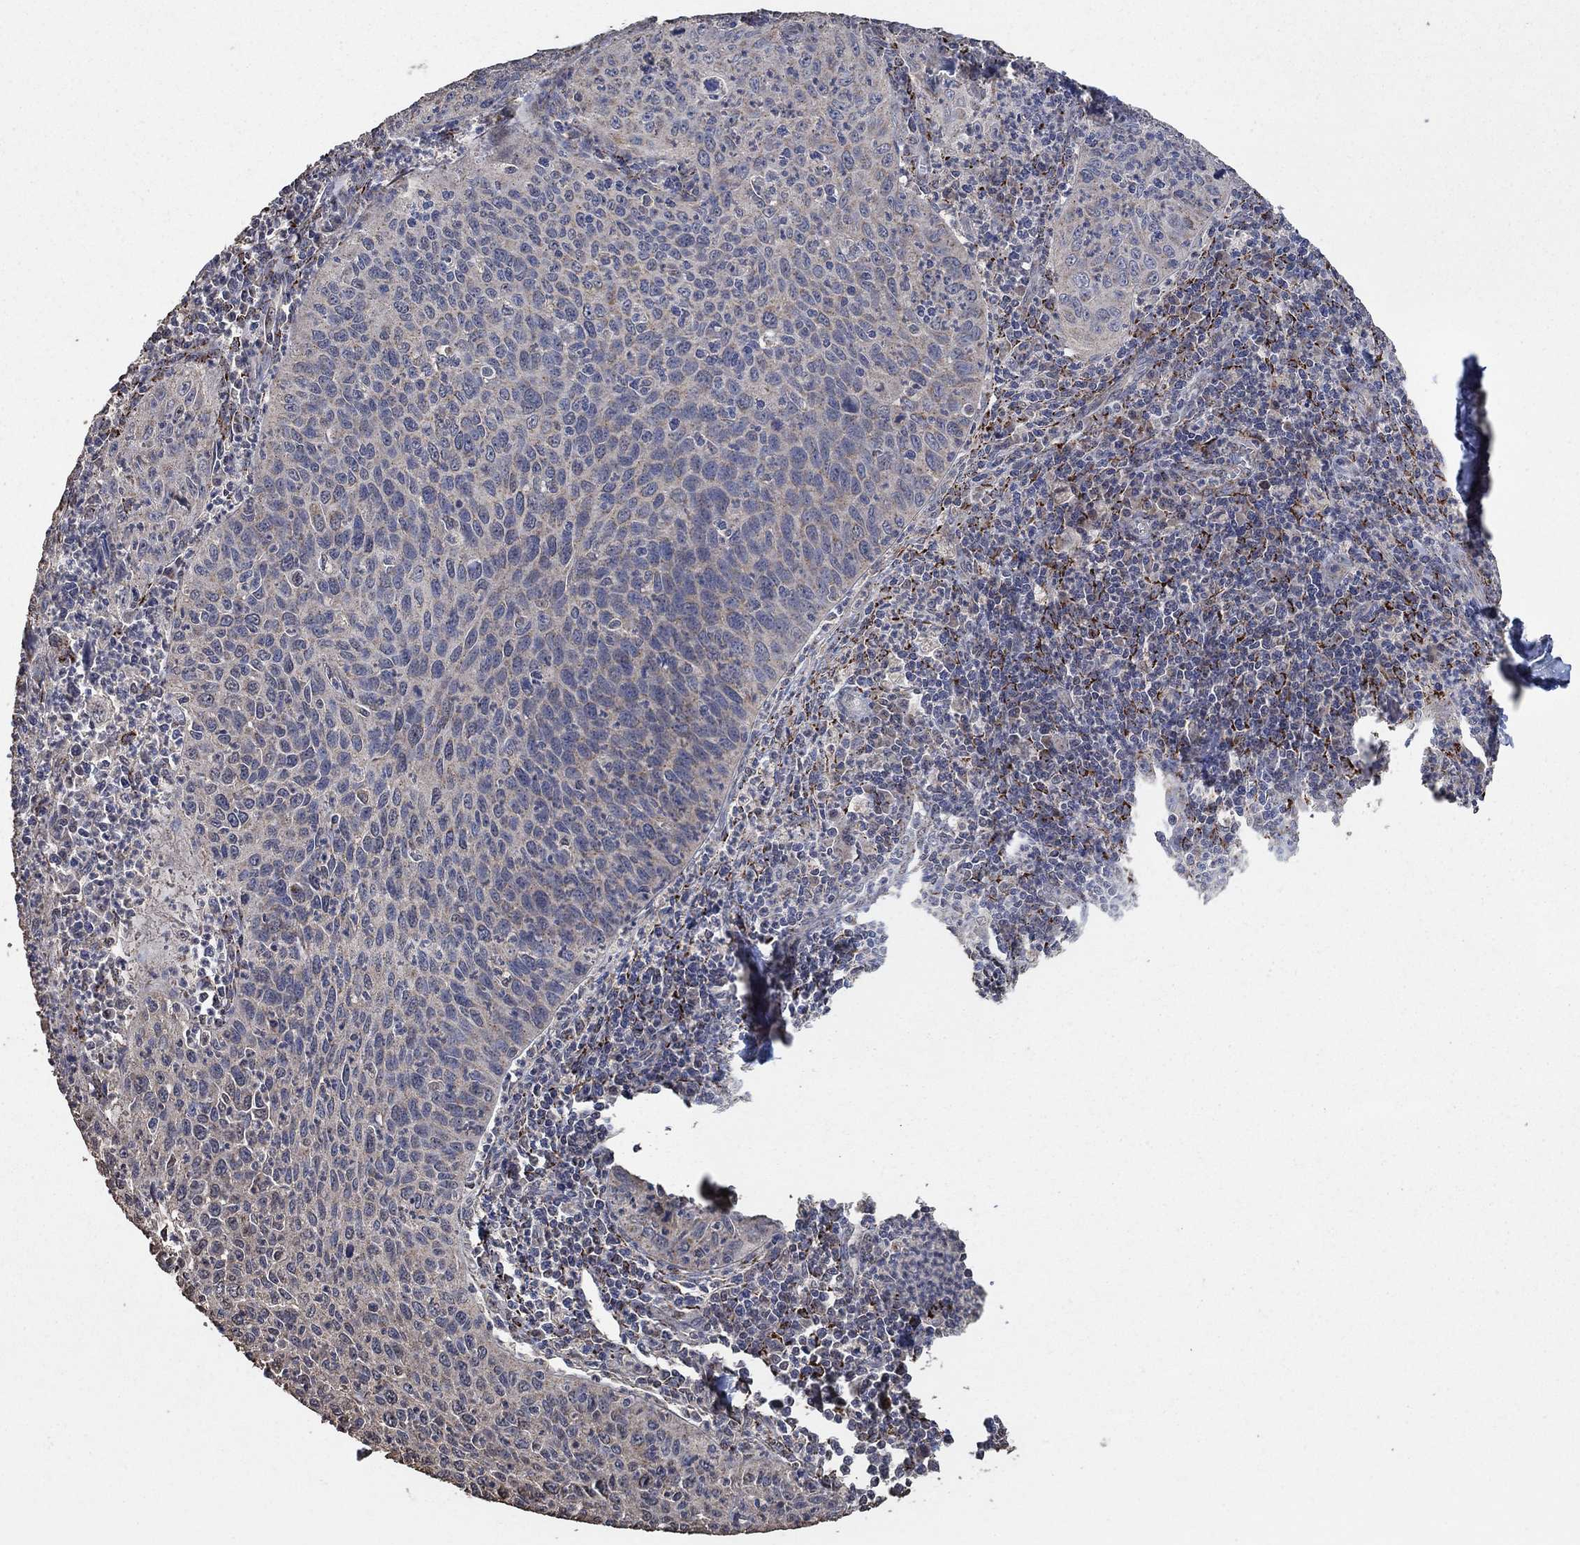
{"staining": {"intensity": "moderate", "quantity": "<25%", "location": "cytoplasmic/membranous"}, "tissue": "cervical cancer", "cell_type": "Tumor cells", "image_type": "cancer", "snomed": [{"axis": "morphology", "description": "Squamous cell carcinoma, NOS"}, {"axis": "topography", "description": "Cervix"}], "caption": "Protein staining shows moderate cytoplasmic/membranous staining in about <25% of tumor cells in cervical cancer (squamous cell carcinoma). (brown staining indicates protein expression, while blue staining denotes nuclei).", "gene": "MRPS24", "patient": {"sex": "female", "age": 26}}